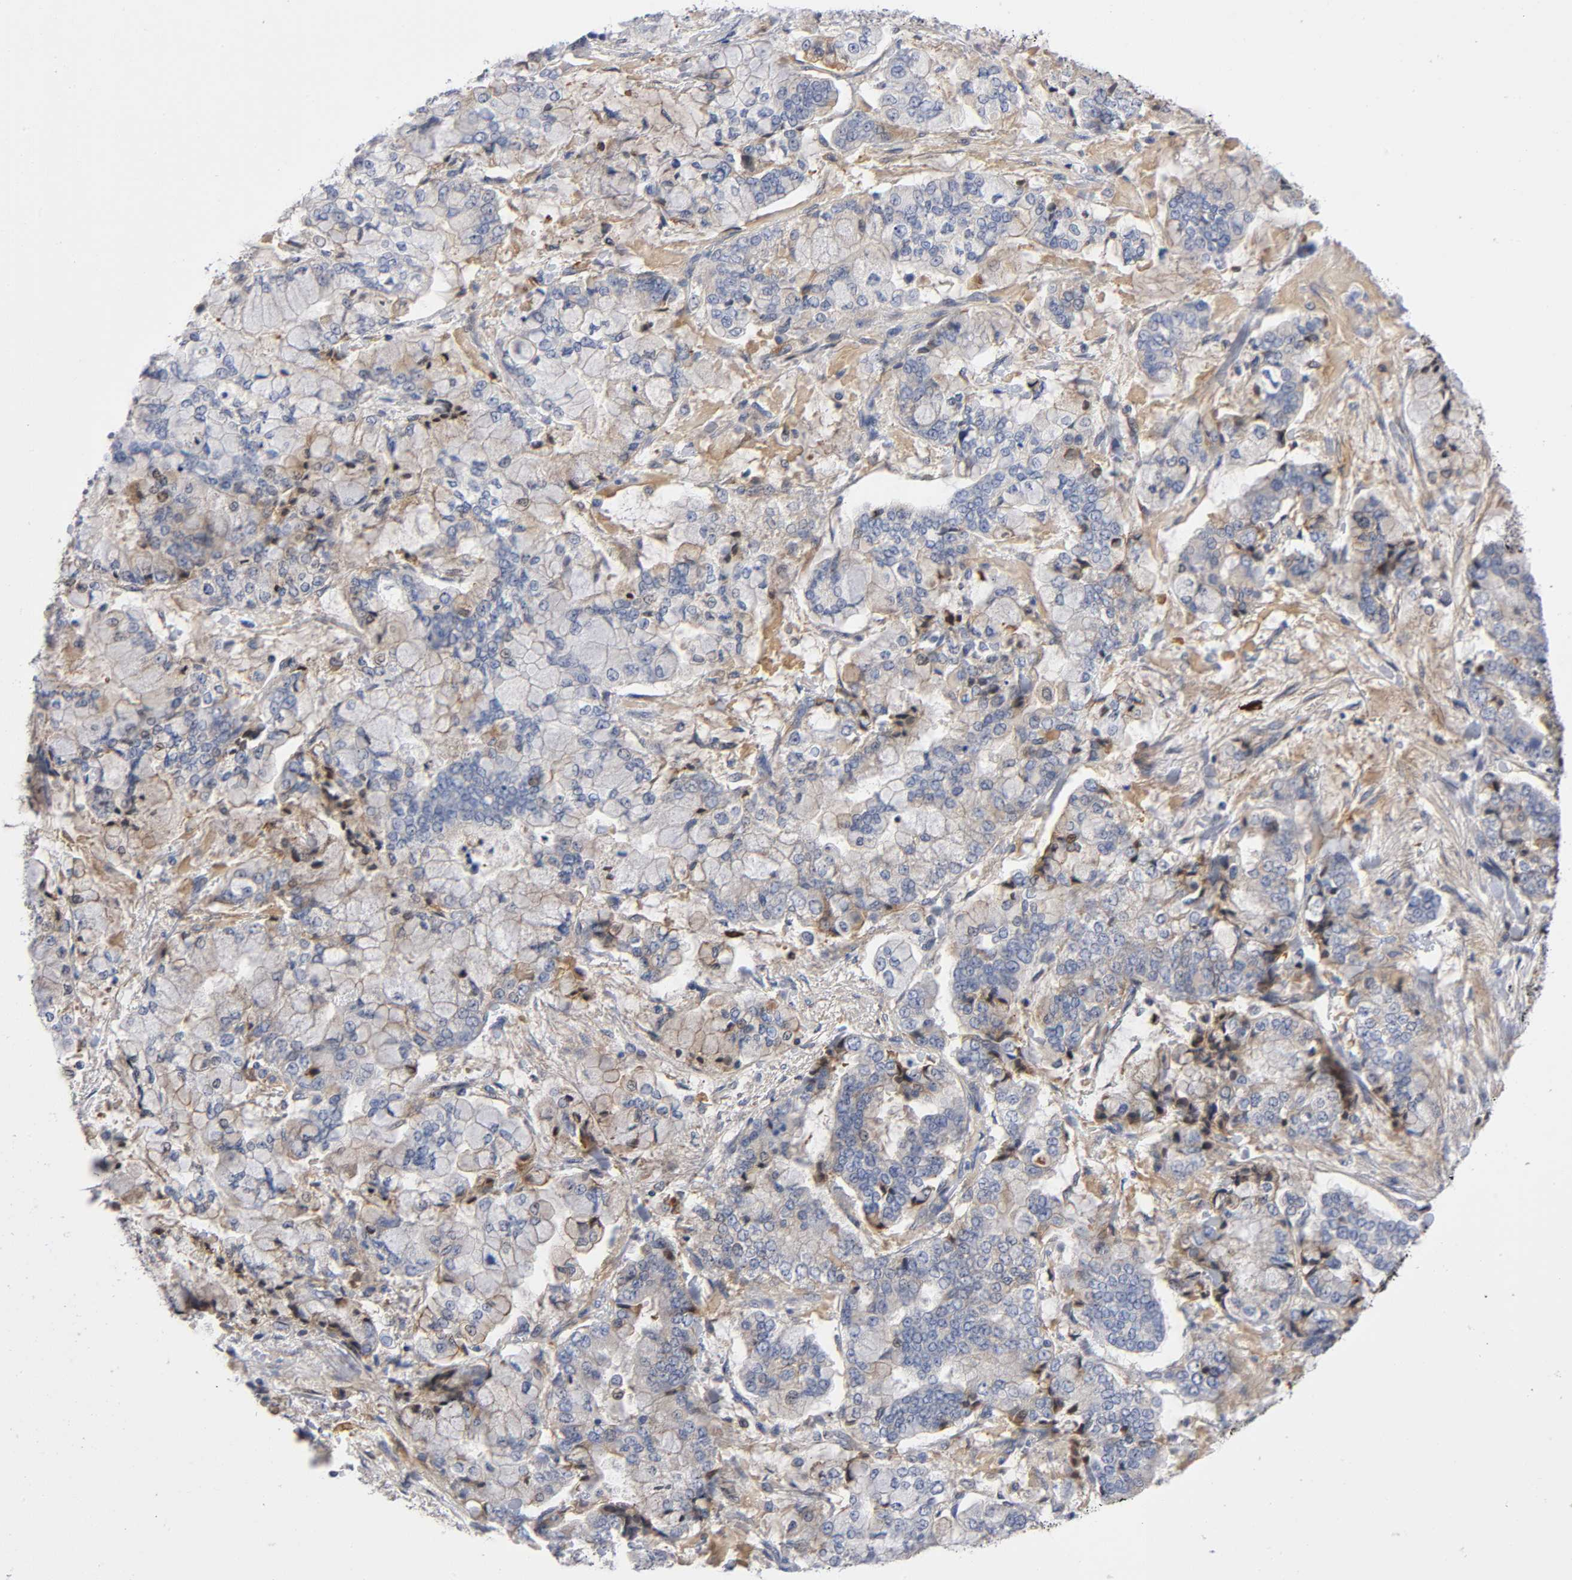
{"staining": {"intensity": "weak", "quantity": "25%-75%", "location": "cytoplasmic/membranous"}, "tissue": "stomach cancer", "cell_type": "Tumor cells", "image_type": "cancer", "snomed": [{"axis": "morphology", "description": "Normal tissue, NOS"}, {"axis": "morphology", "description": "Adenocarcinoma, NOS"}, {"axis": "topography", "description": "Stomach, upper"}, {"axis": "topography", "description": "Stomach"}], "caption": "Stomach adenocarcinoma tissue exhibits weak cytoplasmic/membranous positivity in approximately 25%-75% of tumor cells, visualized by immunohistochemistry.", "gene": "NOVA1", "patient": {"sex": "male", "age": 76}}